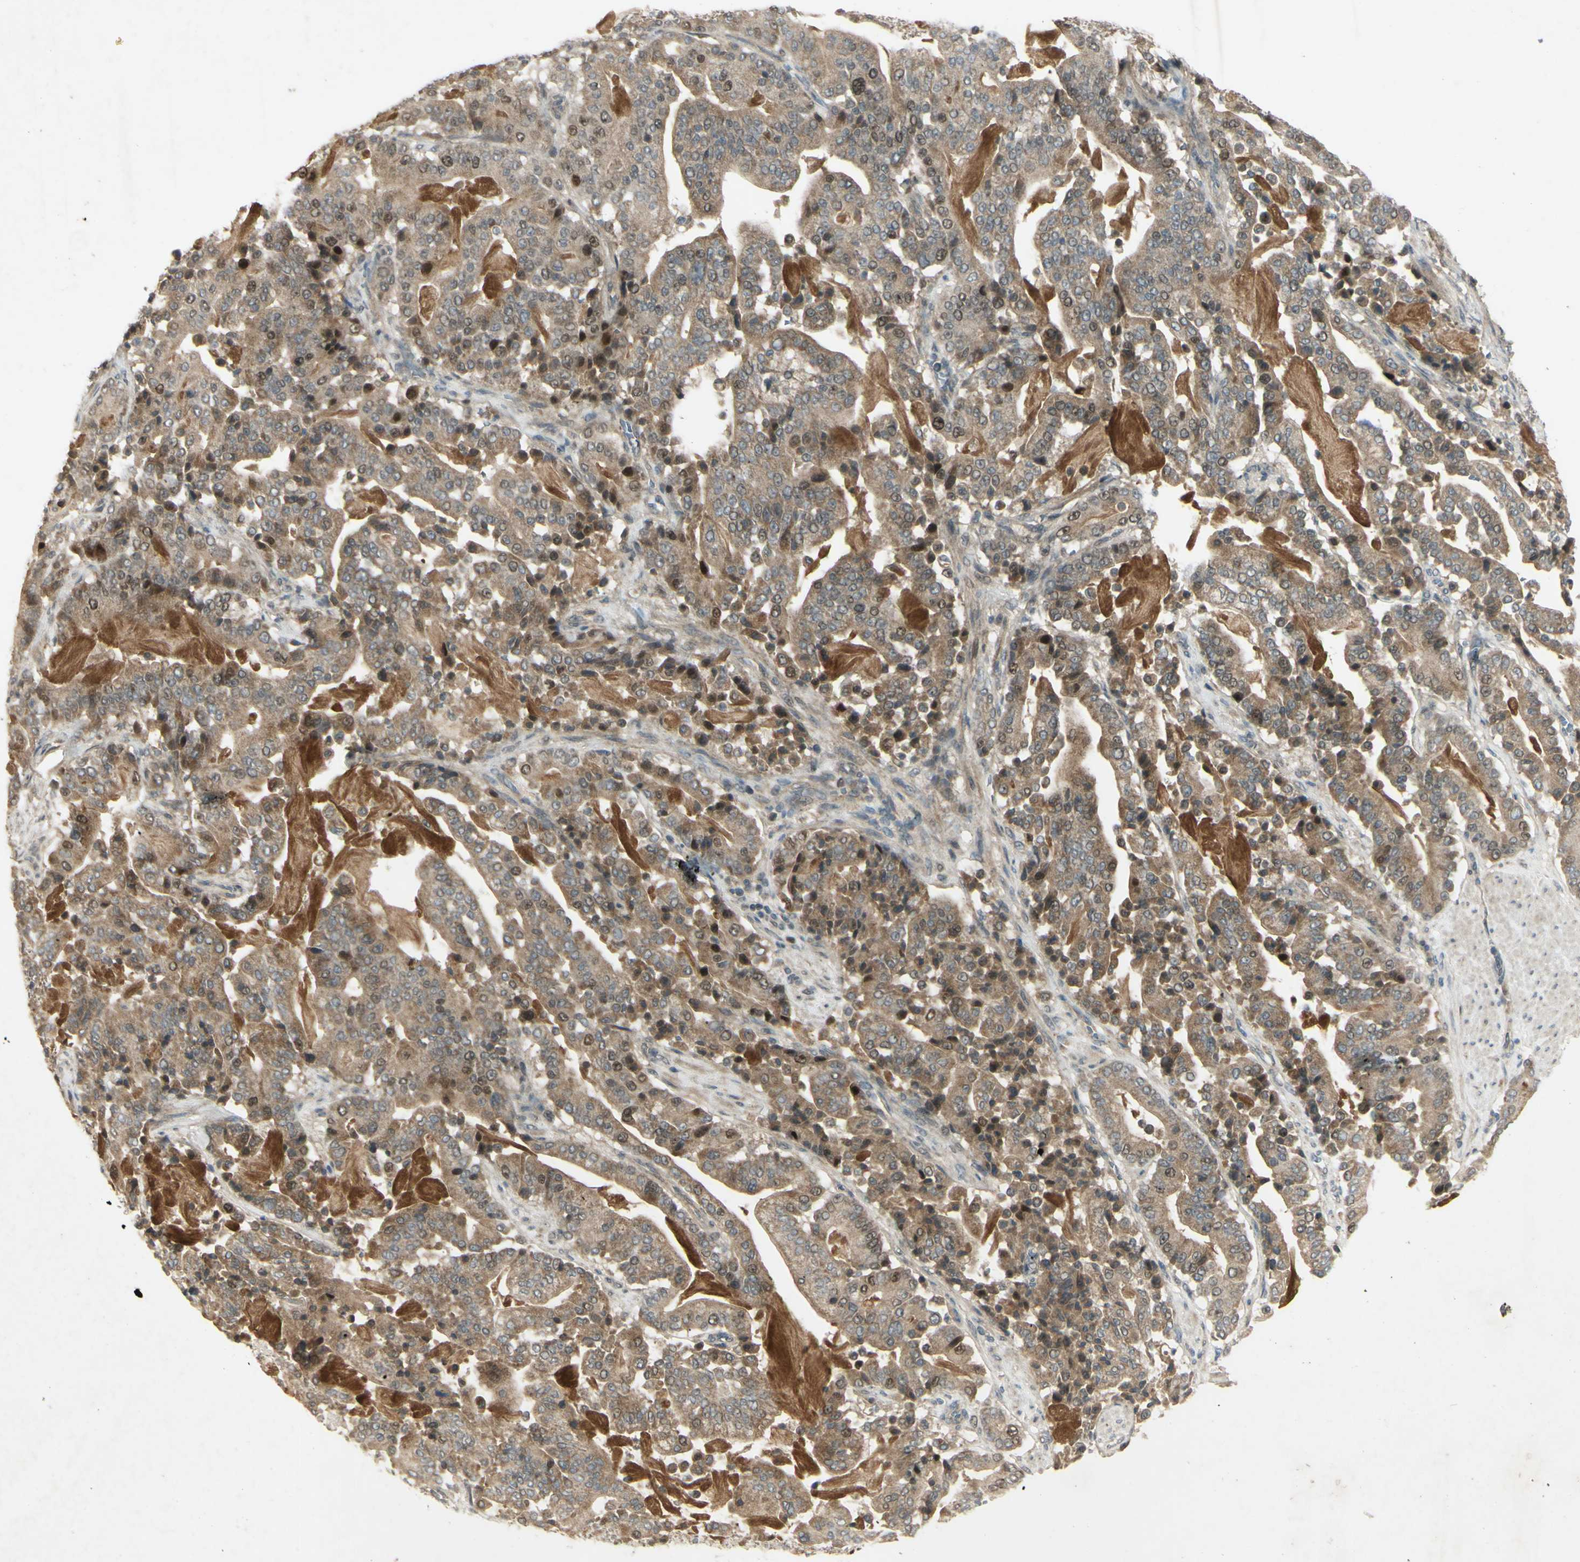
{"staining": {"intensity": "moderate", "quantity": "<25%", "location": "nuclear"}, "tissue": "pancreatic cancer", "cell_type": "Tumor cells", "image_type": "cancer", "snomed": [{"axis": "morphology", "description": "Adenocarcinoma, NOS"}, {"axis": "topography", "description": "Pancreas"}], "caption": "Pancreatic cancer (adenocarcinoma) stained for a protein reveals moderate nuclear positivity in tumor cells.", "gene": "RAD18", "patient": {"sex": "male", "age": 63}}